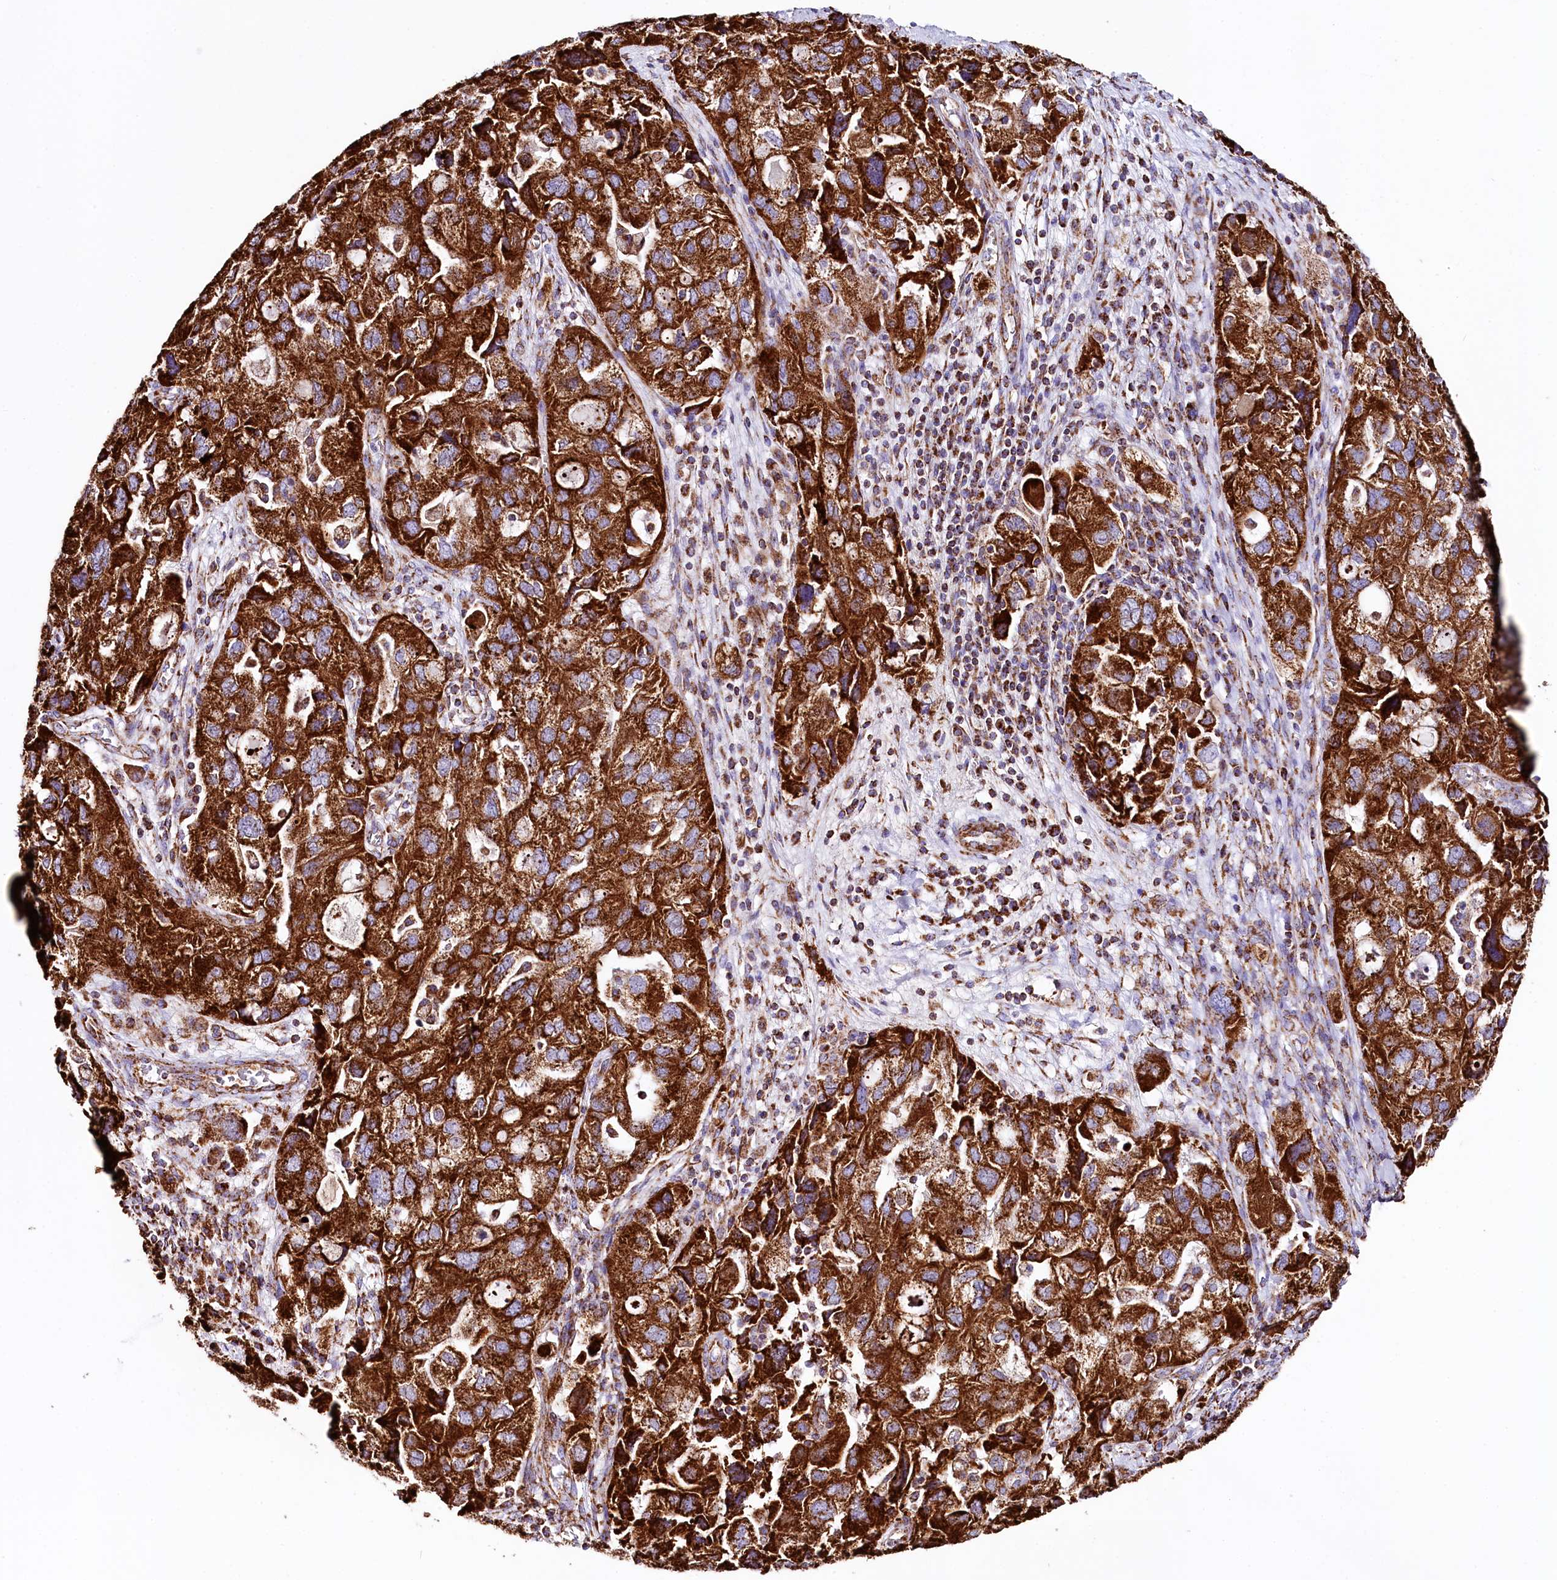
{"staining": {"intensity": "strong", "quantity": ">75%", "location": "cytoplasmic/membranous"}, "tissue": "ovarian cancer", "cell_type": "Tumor cells", "image_type": "cancer", "snomed": [{"axis": "morphology", "description": "Carcinoma, NOS"}, {"axis": "morphology", "description": "Cystadenocarcinoma, serous, NOS"}, {"axis": "topography", "description": "Ovary"}], "caption": "About >75% of tumor cells in ovarian cancer exhibit strong cytoplasmic/membranous protein positivity as visualized by brown immunohistochemical staining.", "gene": "APLP2", "patient": {"sex": "female", "age": 69}}